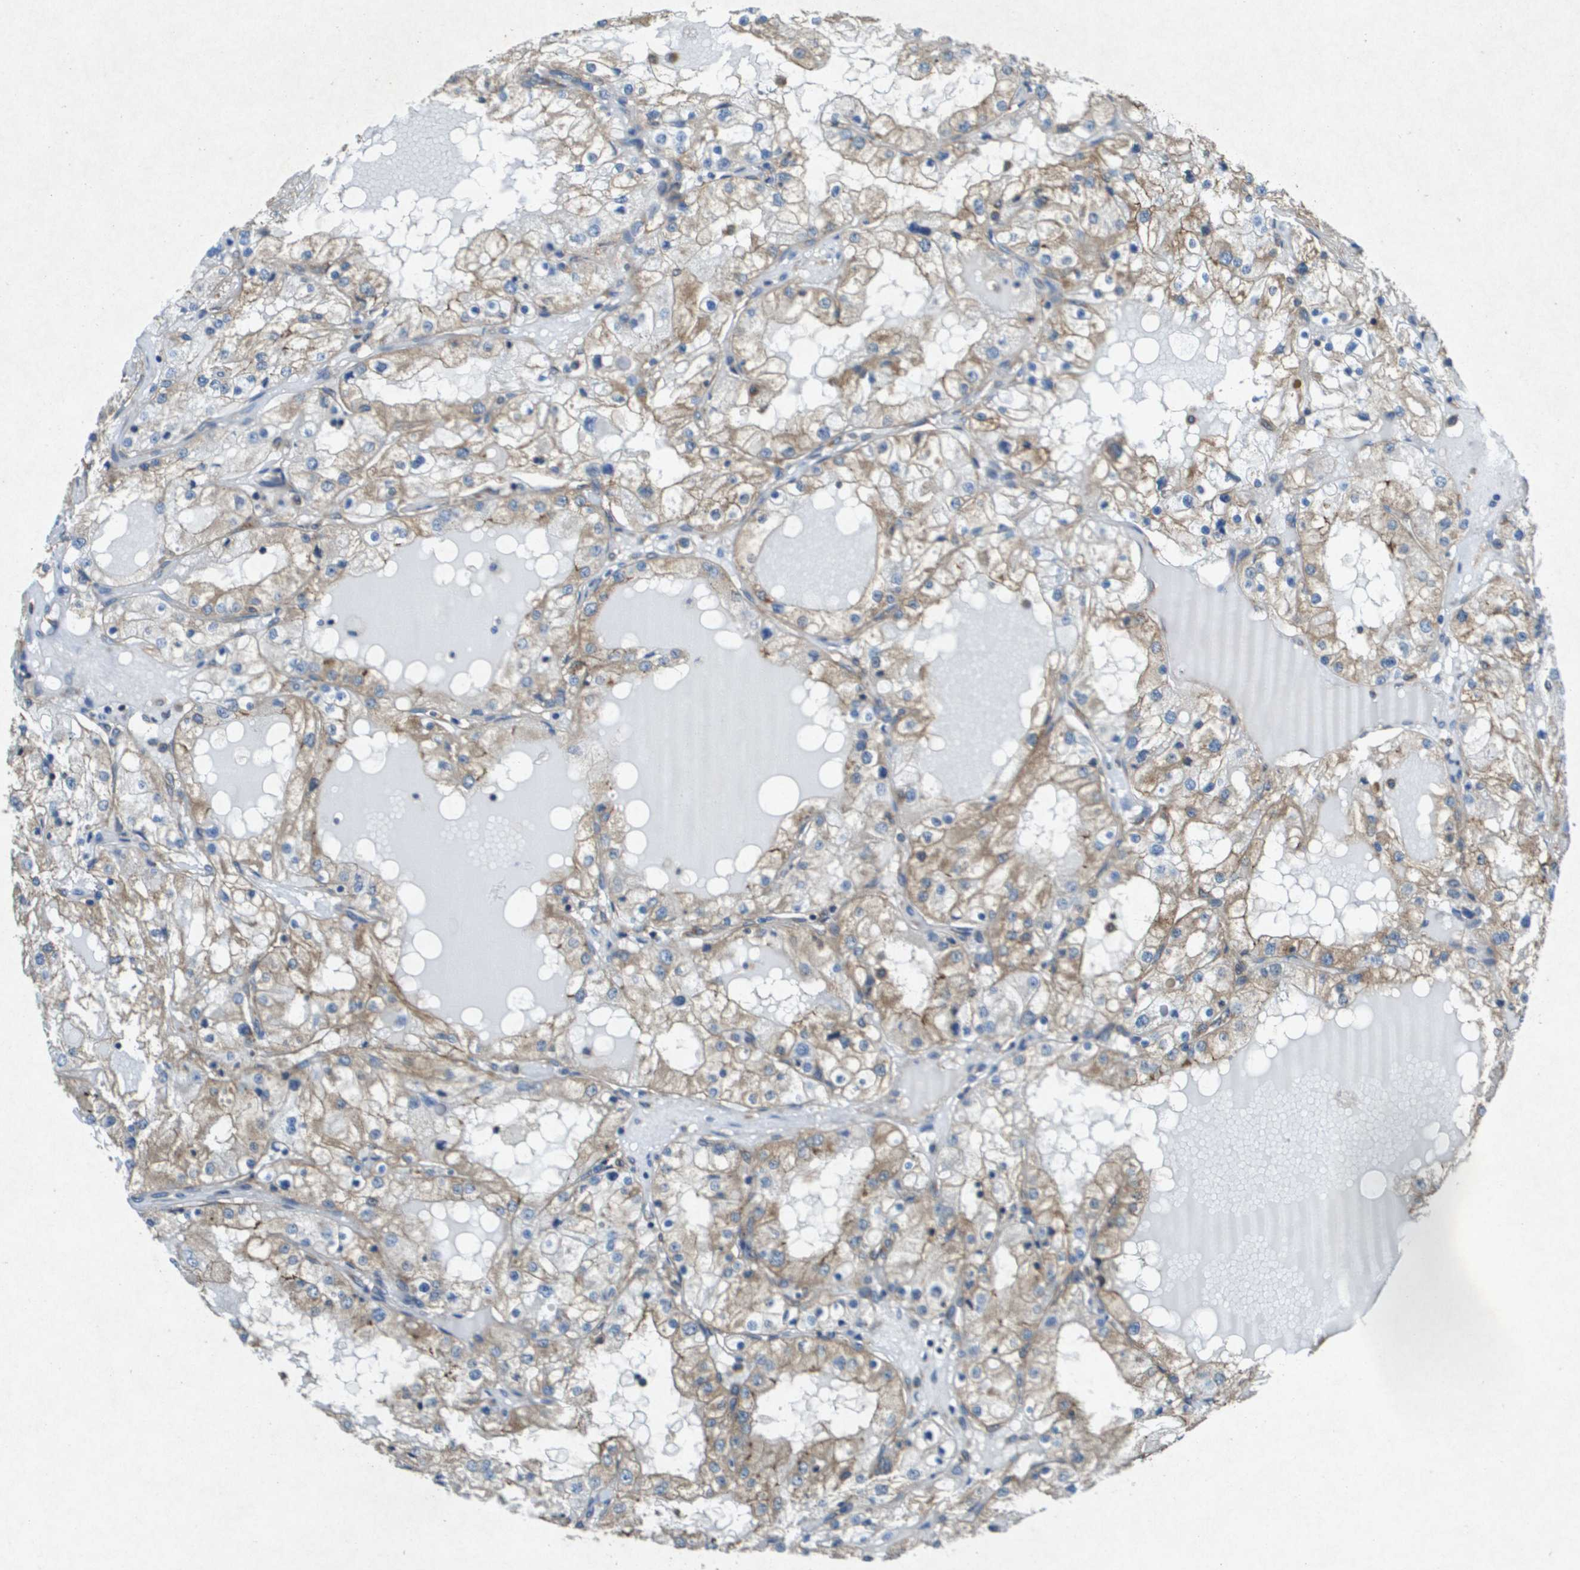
{"staining": {"intensity": "moderate", "quantity": ">75%", "location": "cytoplasmic/membranous"}, "tissue": "renal cancer", "cell_type": "Tumor cells", "image_type": "cancer", "snomed": [{"axis": "morphology", "description": "Adenocarcinoma, NOS"}, {"axis": "topography", "description": "Kidney"}], "caption": "A histopathology image showing moderate cytoplasmic/membranous expression in about >75% of tumor cells in renal cancer (adenocarcinoma), as visualized by brown immunohistochemical staining.", "gene": "PTPRT", "patient": {"sex": "male", "age": 68}}